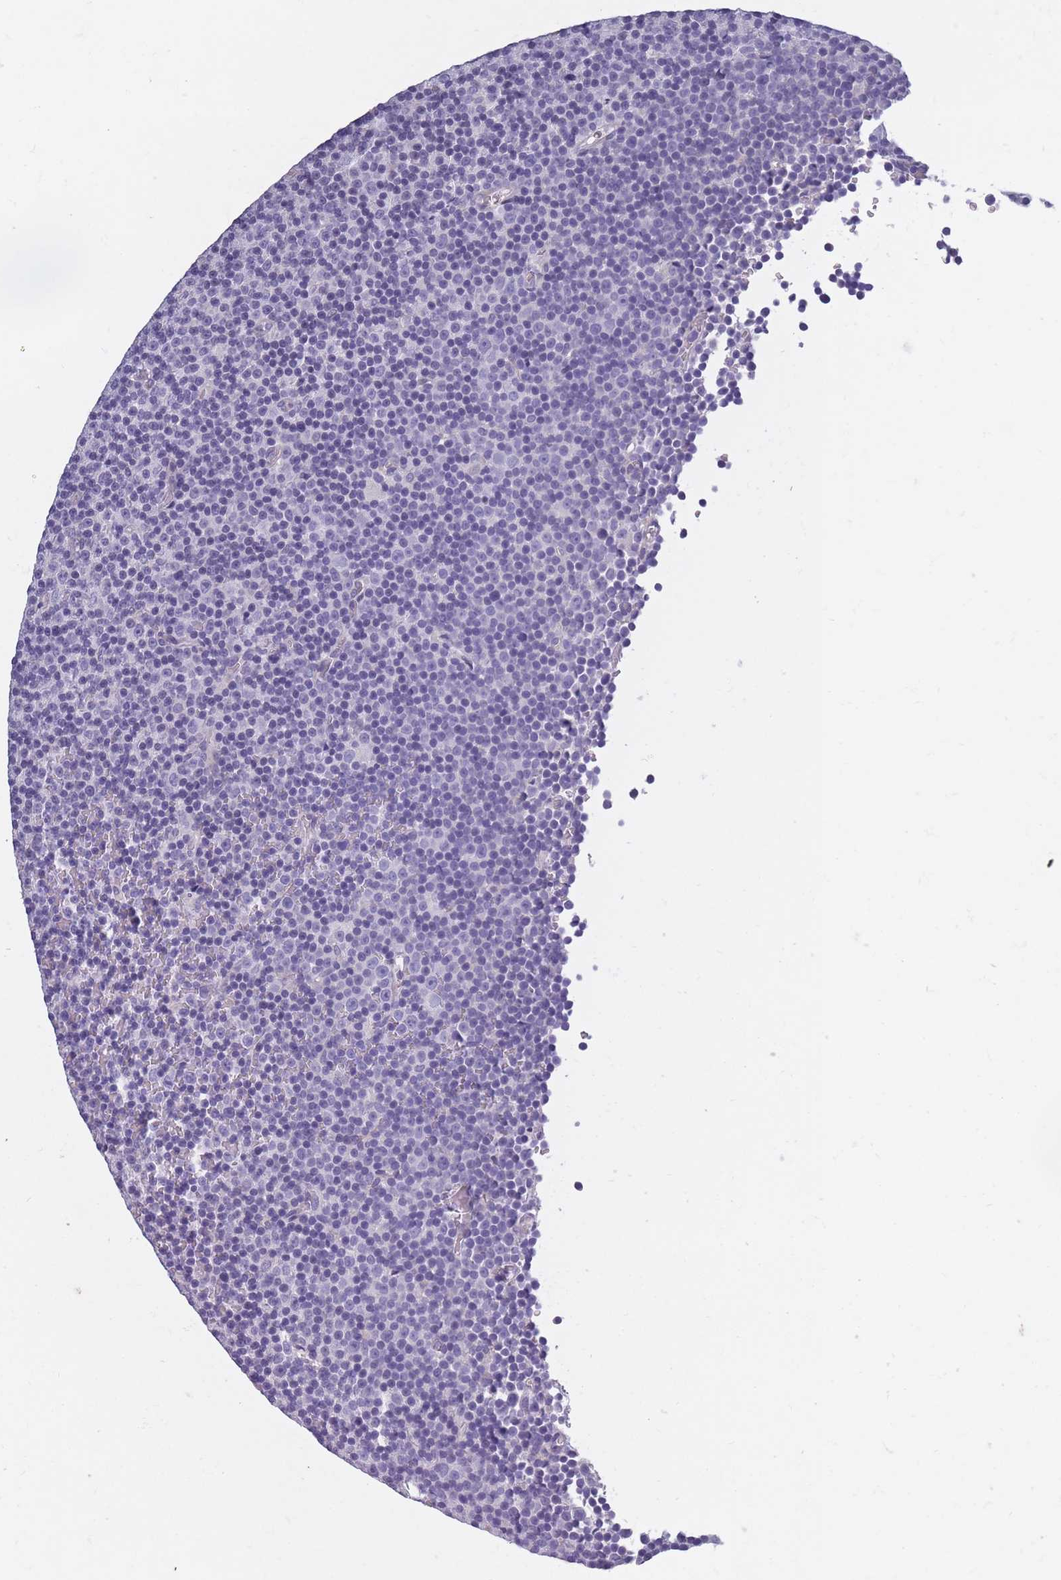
{"staining": {"intensity": "negative", "quantity": "none", "location": "none"}, "tissue": "lymphoma", "cell_type": "Tumor cells", "image_type": "cancer", "snomed": [{"axis": "morphology", "description": "Malignant lymphoma, non-Hodgkin's type, Low grade"}, {"axis": "topography", "description": "Lymph node"}], "caption": "DAB immunohistochemical staining of lymphoma demonstrates no significant expression in tumor cells.", "gene": "OR4C5", "patient": {"sex": "female", "age": 67}}